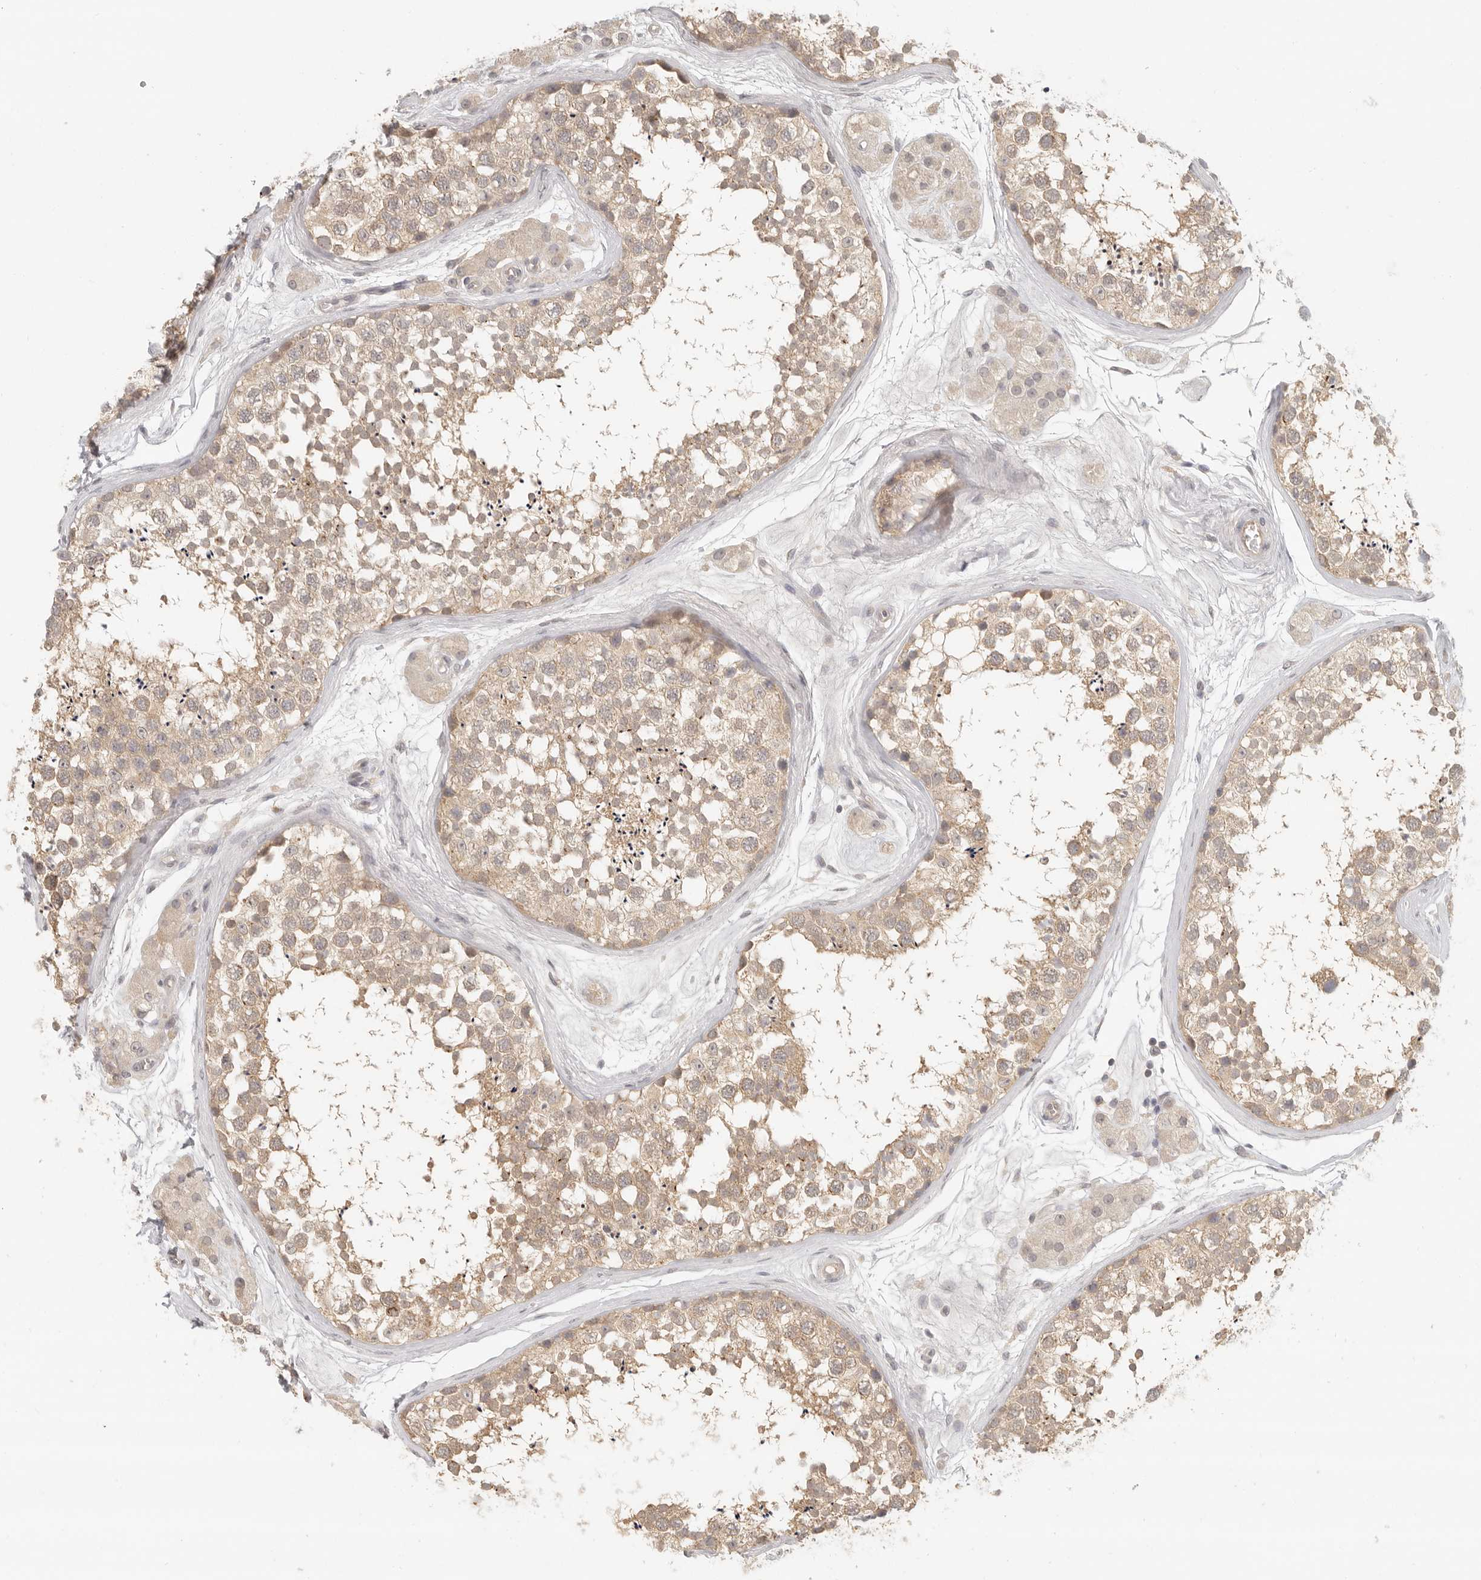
{"staining": {"intensity": "weak", "quantity": ">75%", "location": "cytoplasmic/membranous"}, "tissue": "testis", "cell_type": "Cells in seminiferous ducts", "image_type": "normal", "snomed": [{"axis": "morphology", "description": "Normal tissue, NOS"}, {"axis": "topography", "description": "Testis"}], "caption": "IHC image of benign human testis stained for a protein (brown), which shows low levels of weak cytoplasmic/membranous staining in about >75% of cells in seminiferous ducts.", "gene": "AHDC1", "patient": {"sex": "male", "age": 56}}